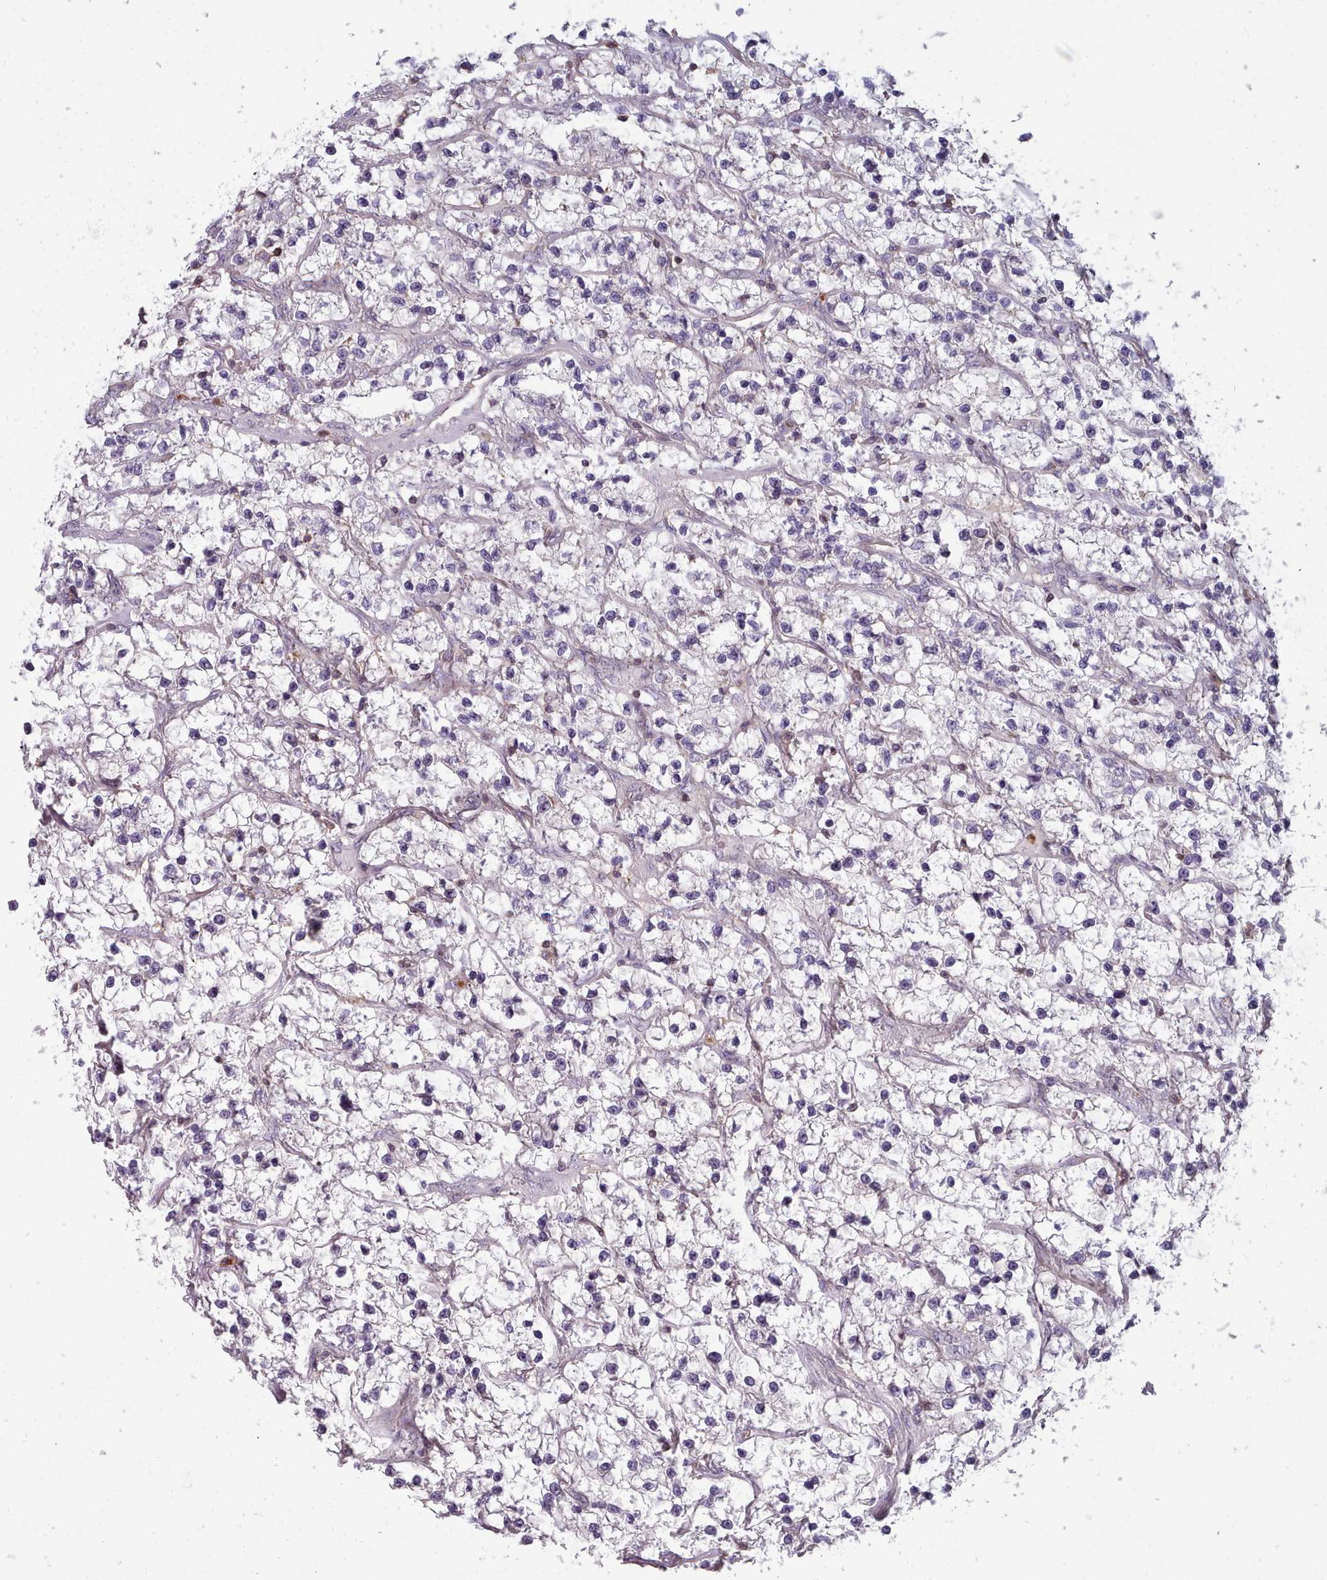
{"staining": {"intensity": "negative", "quantity": "none", "location": "none"}, "tissue": "renal cancer", "cell_type": "Tumor cells", "image_type": "cancer", "snomed": [{"axis": "morphology", "description": "Adenocarcinoma, NOS"}, {"axis": "topography", "description": "Kidney"}], "caption": "Immunohistochemistry (IHC) of human renal adenocarcinoma exhibits no positivity in tumor cells.", "gene": "RAC2", "patient": {"sex": "female", "age": 57}}